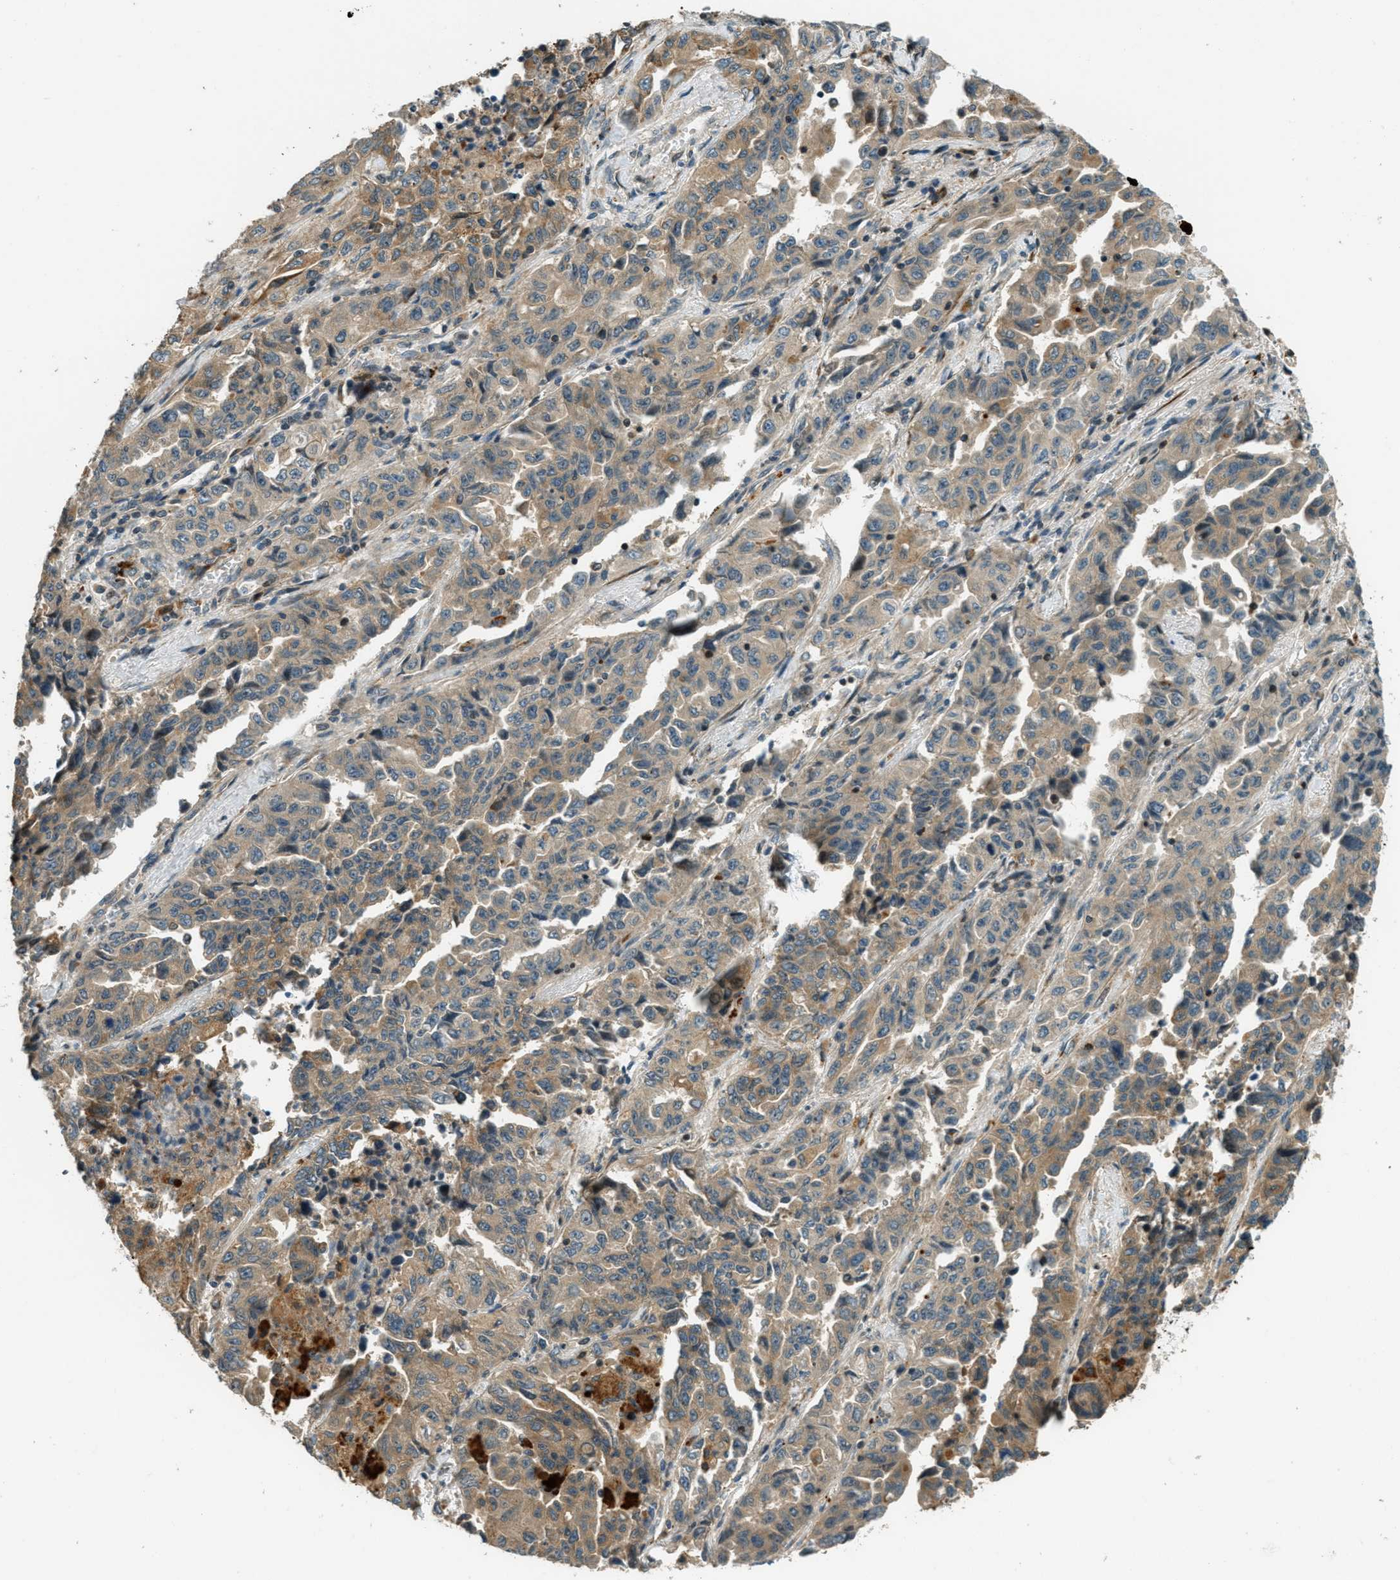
{"staining": {"intensity": "moderate", "quantity": ">75%", "location": "cytoplasmic/membranous"}, "tissue": "lung cancer", "cell_type": "Tumor cells", "image_type": "cancer", "snomed": [{"axis": "morphology", "description": "Adenocarcinoma, NOS"}, {"axis": "topography", "description": "Lung"}], "caption": "Tumor cells show medium levels of moderate cytoplasmic/membranous staining in approximately >75% of cells in human adenocarcinoma (lung). The staining was performed using DAB (3,3'-diaminobenzidine) to visualize the protein expression in brown, while the nuclei were stained in blue with hematoxylin (Magnification: 20x).", "gene": "PTPN23", "patient": {"sex": "female", "age": 51}}